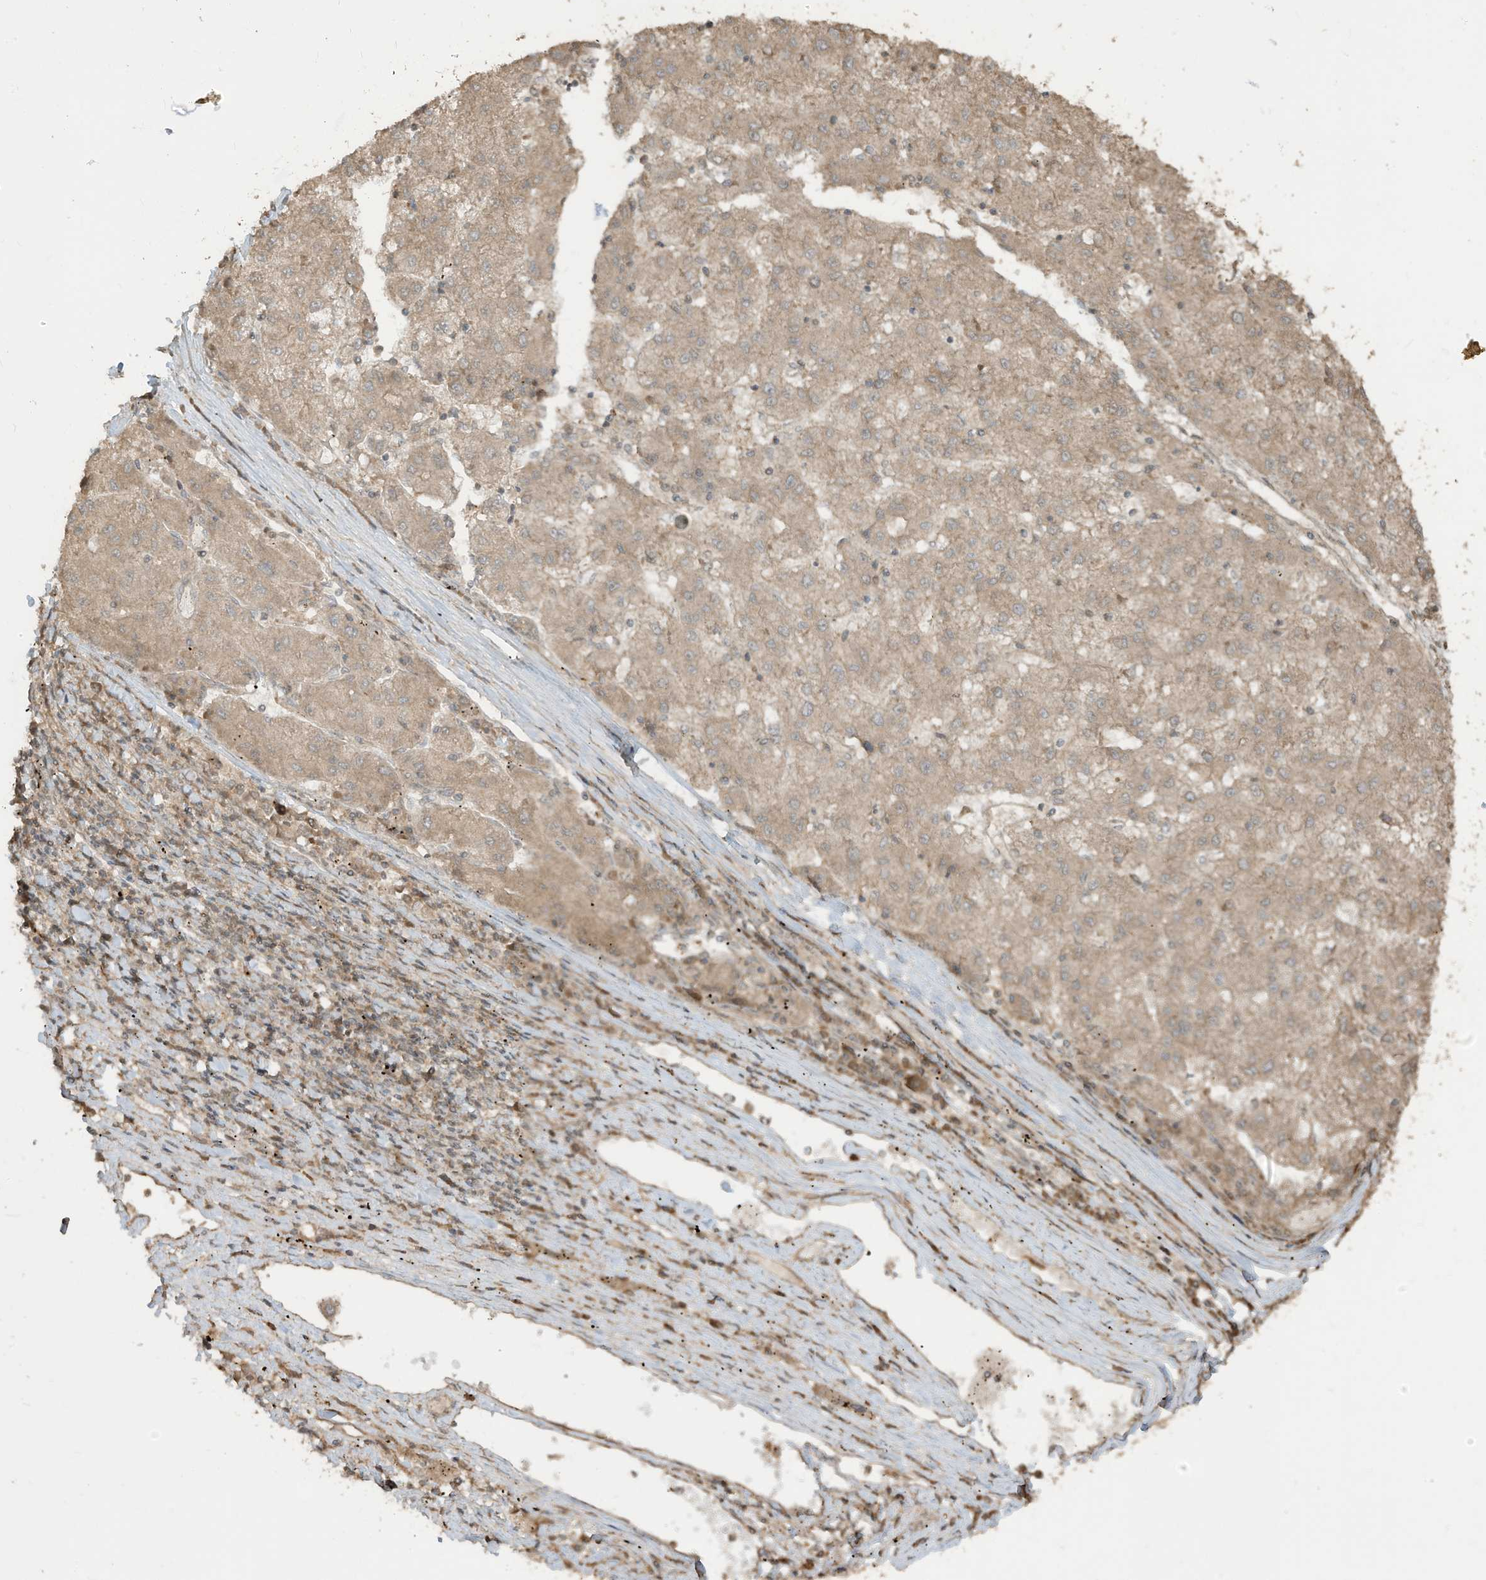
{"staining": {"intensity": "weak", "quantity": ">75%", "location": "cytoplasmic/membranous"}, "tissue": "liver cancer", "cell_type": "Tumor cells", "image_type": "cancer", "snomed": [{"axis": "morphology", "description": "Carcinoma, Hepatocellular, NOS"}, {"axis": "topography", "description": "Liver"}], "caption": "About >75% of tumor cells in hepatocellular carcinoma (liver) show weak cytoplasmic/membranous protein positivity as visualized by brown immunohistochemical staining.", "gene": "CARF", "patient": {"sex": "male", "age": 72}}